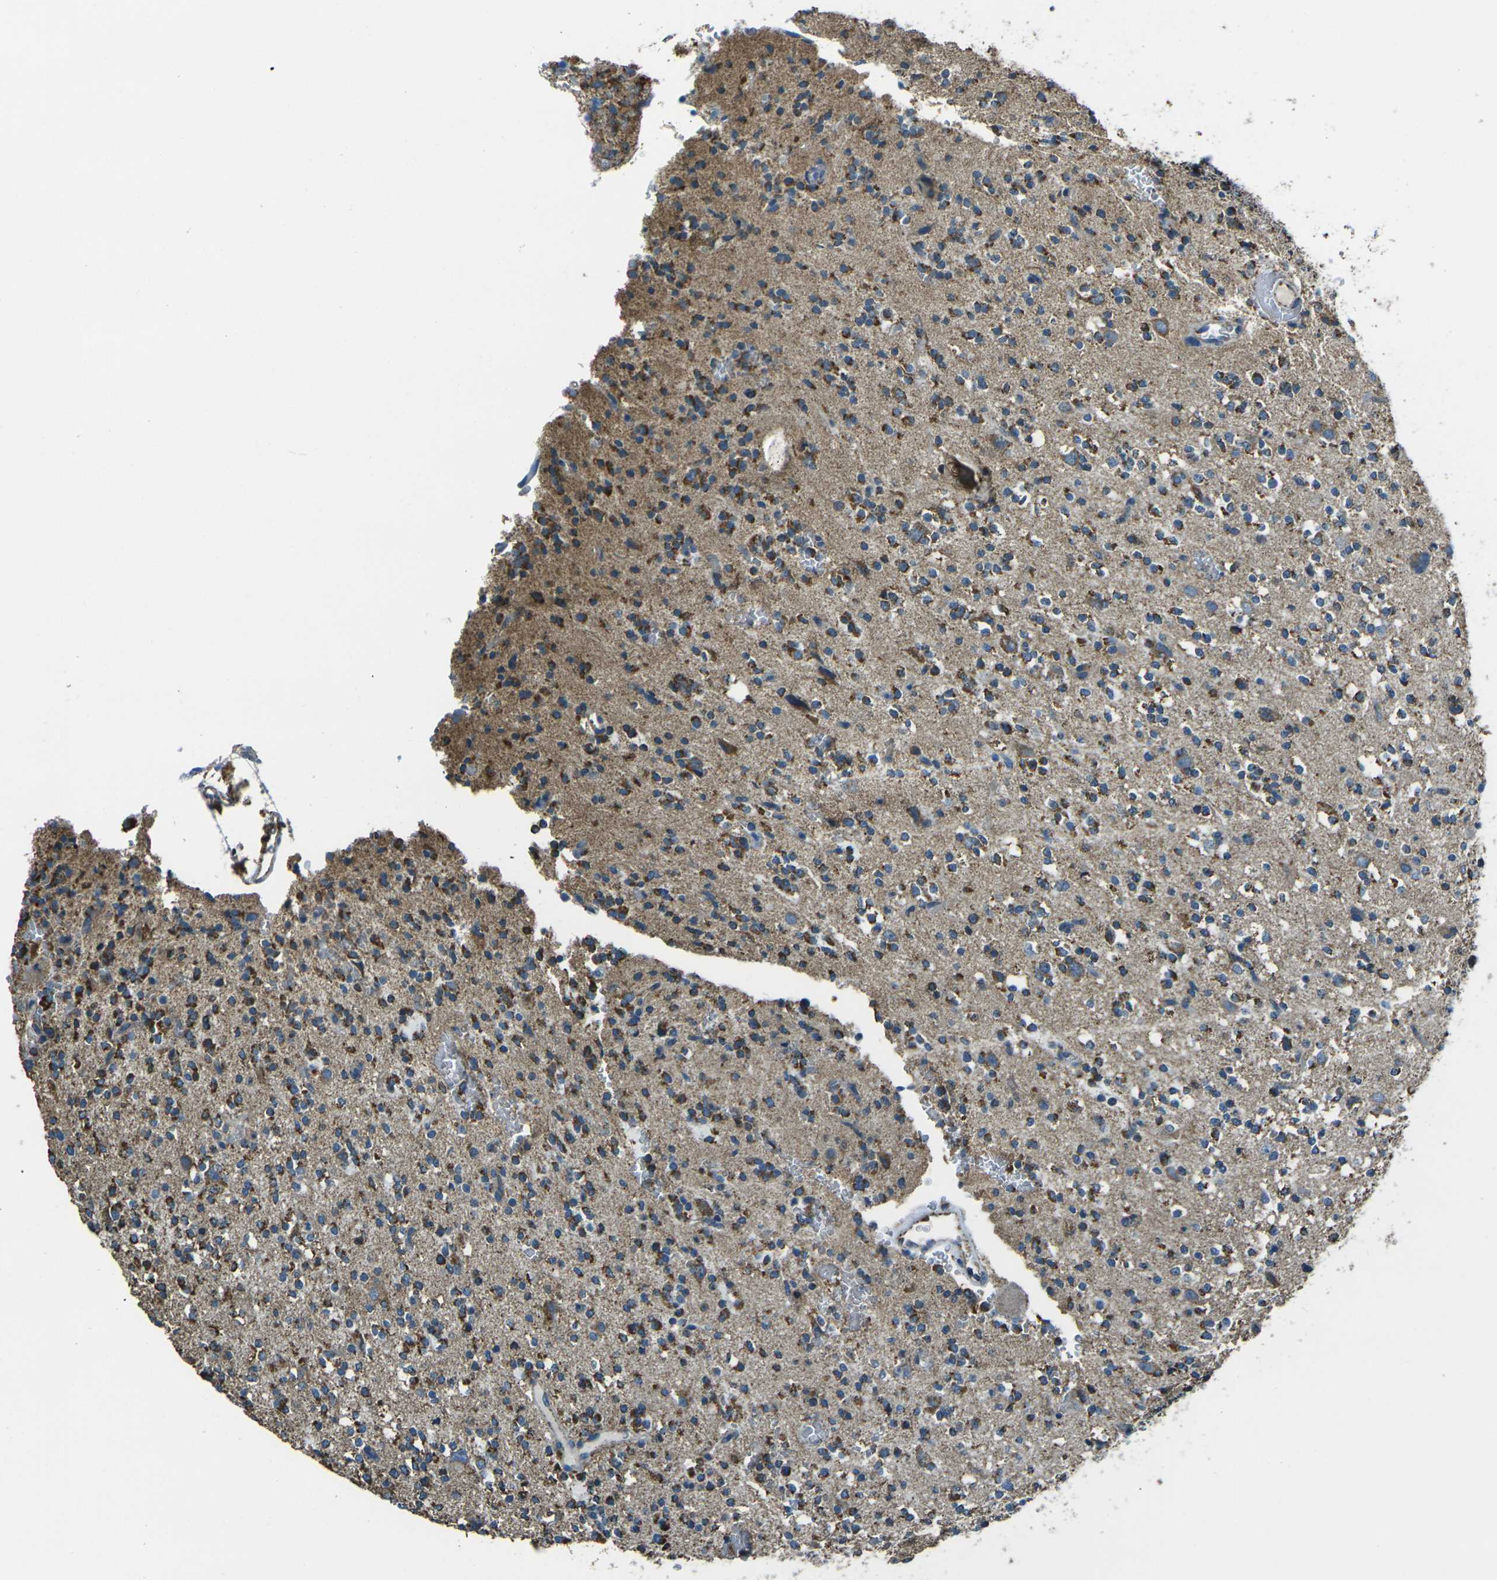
{"staining": {"intensity": "strong", "quantity": ">75%", "location": "cytoplasmic/membranous"}, "tissue": "glioma", "cell_type": "Tumor cells", "image_type": "cancer", "snomed": [{"axis": "morphology", "description": "Glioma, malignant, High grade"}, {"axis": "topography", "description": "Brain"}], "caption": "A high amount of strong cytoplasmic/membranous expression is appreciated in about >75% of tumor cells in high-grade glioma (malignant) tissue. (DAB (3,3'-diaminobenzidine) IHC with brightfield microscopy, high magnification).", "gene": "IRF3", "patient": {"sex": "male", "age": 47}}